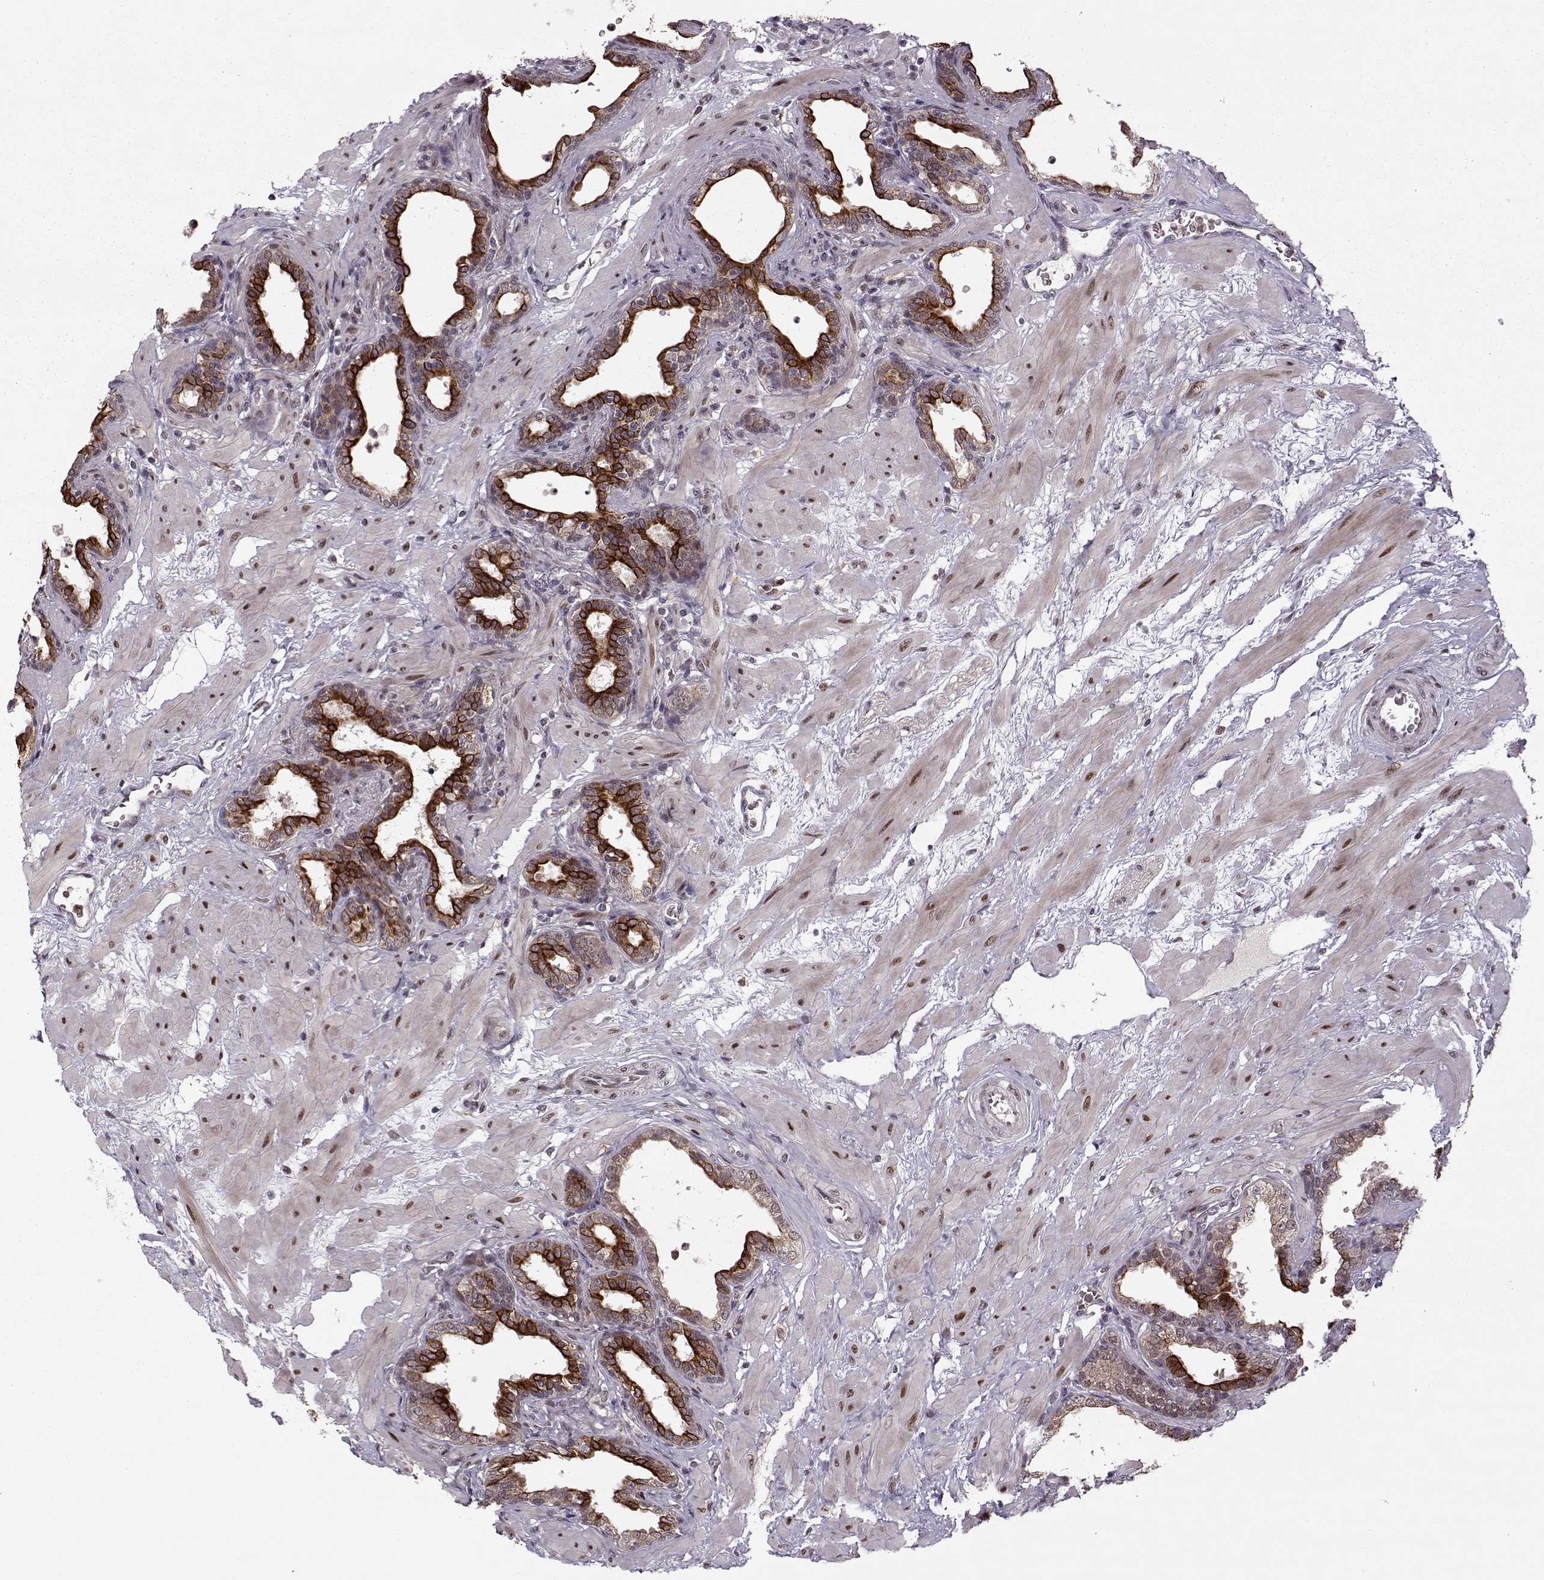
{"staining": {"intensity": "strong", "quantity": "25%-75%", "location": "cytoplasmic/membranous"}, "tissue": "prostate", "cell_type": "Glandular cells", "image_type": "normal", "snomed": [{"axis": "morphology", "description": "Normal tissue, NOS"}, {"axis": "topography", "description": "Prostate"}], "caption": "Immunohistochemical staining of benign prostate shows 25%-75% levels of strong cytoplasmic/membranous protein positivity in about 25%-75% of glandular cells.", "gene": "DENND4B", "patient": {"sex": "male", "age": 37}}